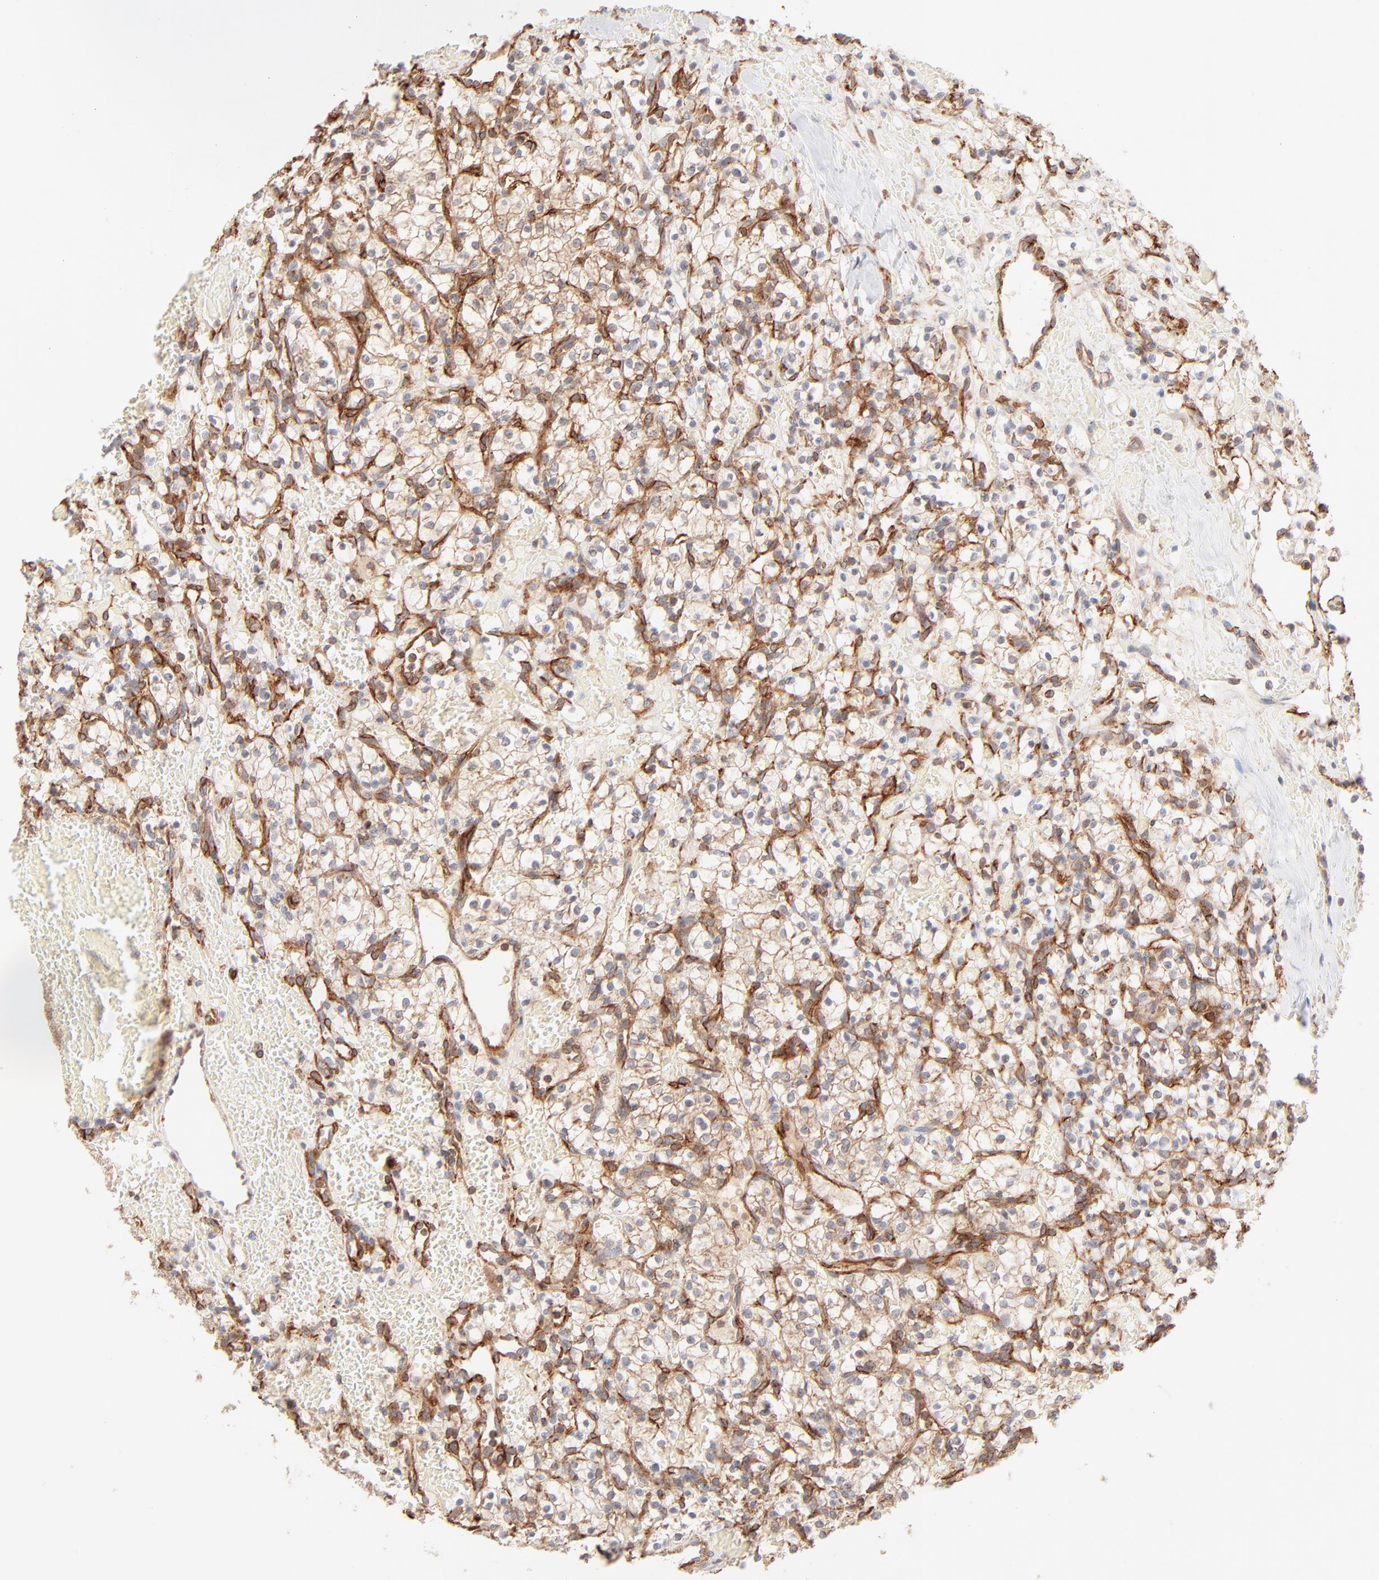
{"staining": {"intensity": "moderate", "quantity": ">75%", "location": "cytoplasmic/membranous"}, "tissue": "renal cancer", "cell_type": "Tumor cells", "image_type": "cancer", "snomed": [{"axis": "morphology", "description": "Adenocarcinoma, NOS"}, {"axis": "topography", "description": "Kidney"}], "caption": "Moderate cytoplasmic/membranous protein expression is identified in about >75% of tumor cells in renal adenocarcinoma.", "gene": "CSPG4", "patient": {"sex": "female", "age": 60}}